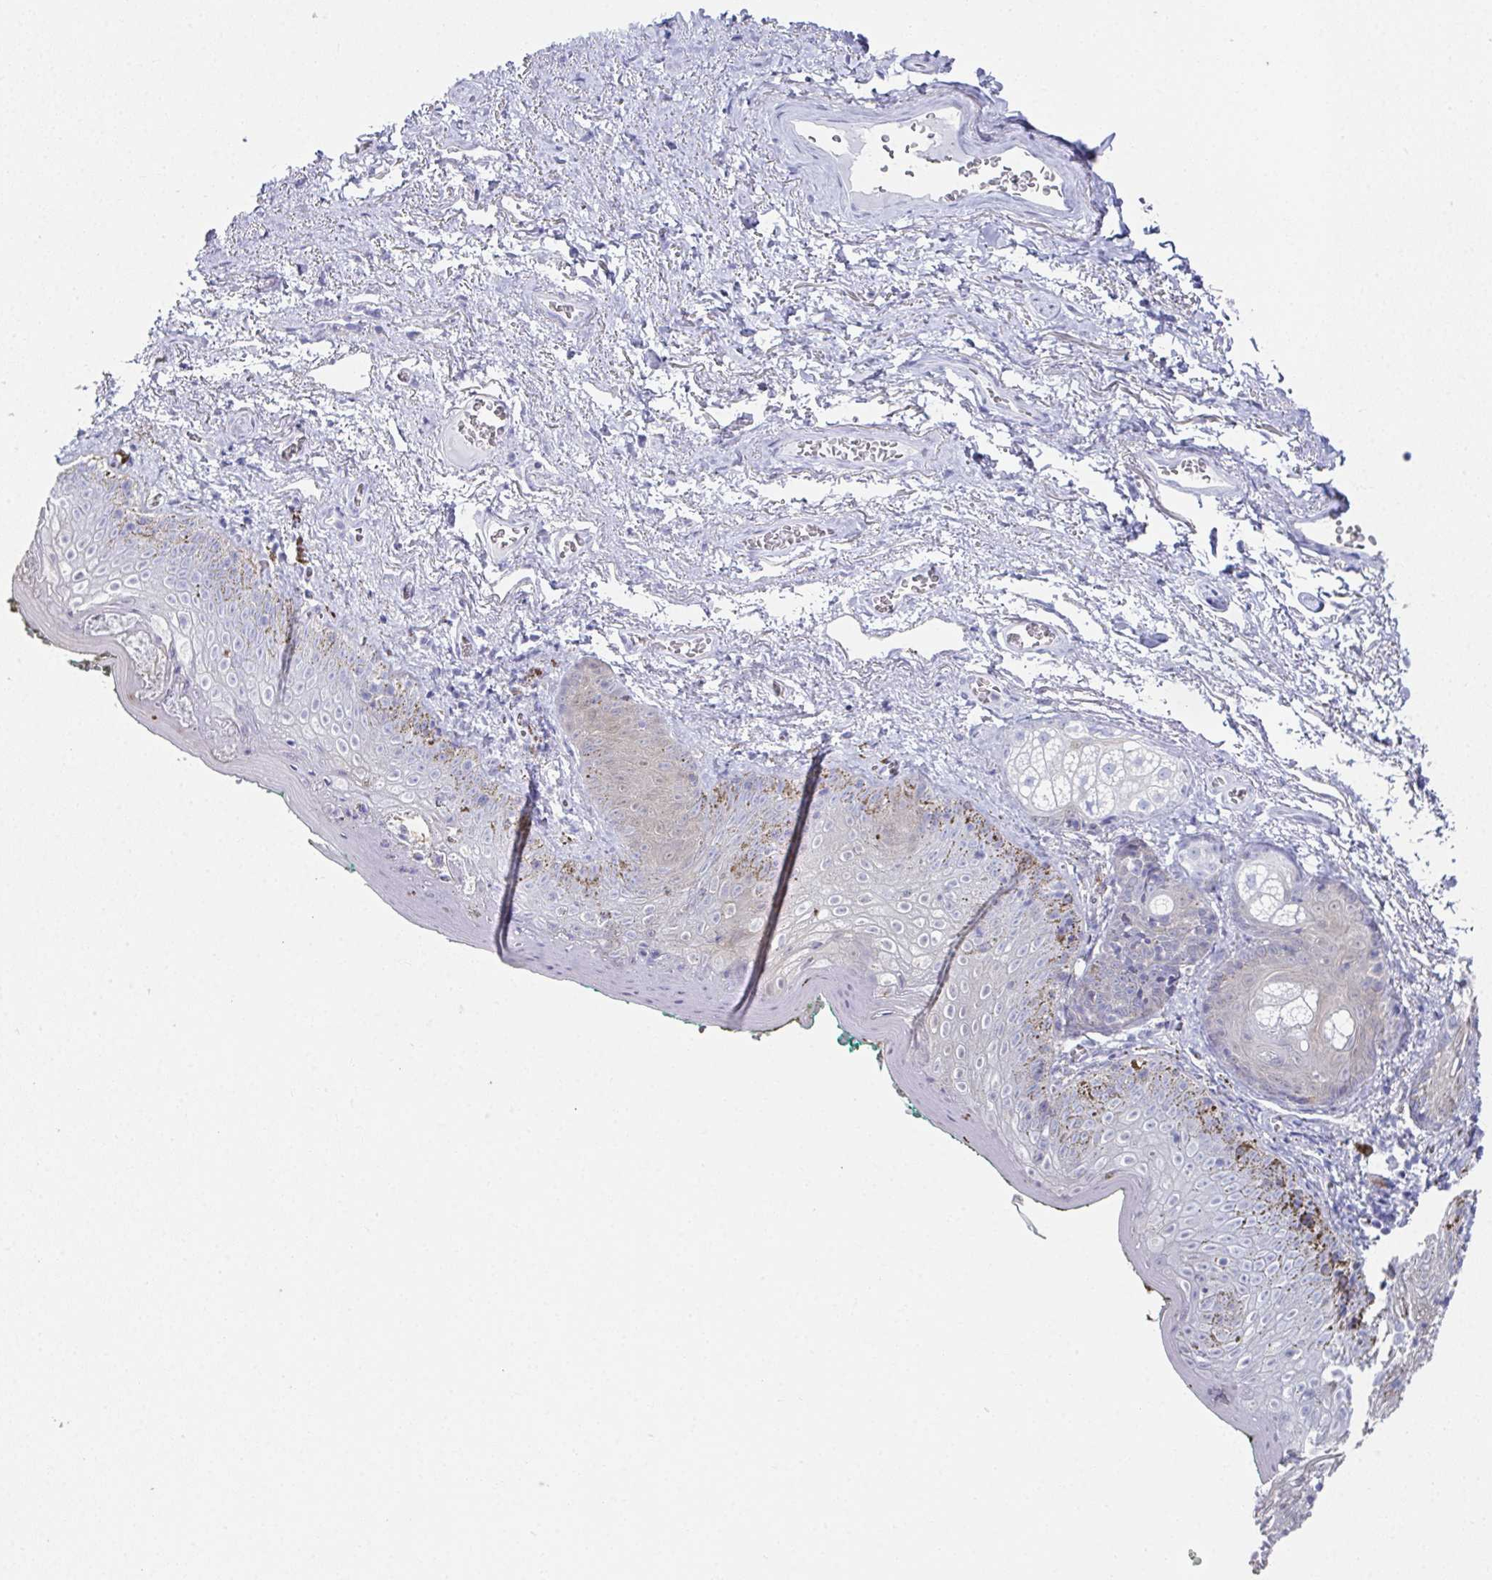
{"staining": {"intensity": "negative", "quantity": "none", "location": "none"}, "tissue": "vagina", "cell_type": "Squamous epithelial cells", "image_type": "normal", "snomed": [{"axis": "morphology", "description": "Normal tissue, NOS"}, {"axis": "topography", "description": "Vulva"}, {"axis": "topography", "description": "Vagina"}, {"axis": "topography", "description": "Peripheral nerve tissue"}], "caption": "Immunohistochemical staining of normal human vagina reveals no significant positivity in squamous epithelial cells. Nuclei are stained in blue.", "gene": "RBP1", "patient": {"sex": "female", "age": 66}}